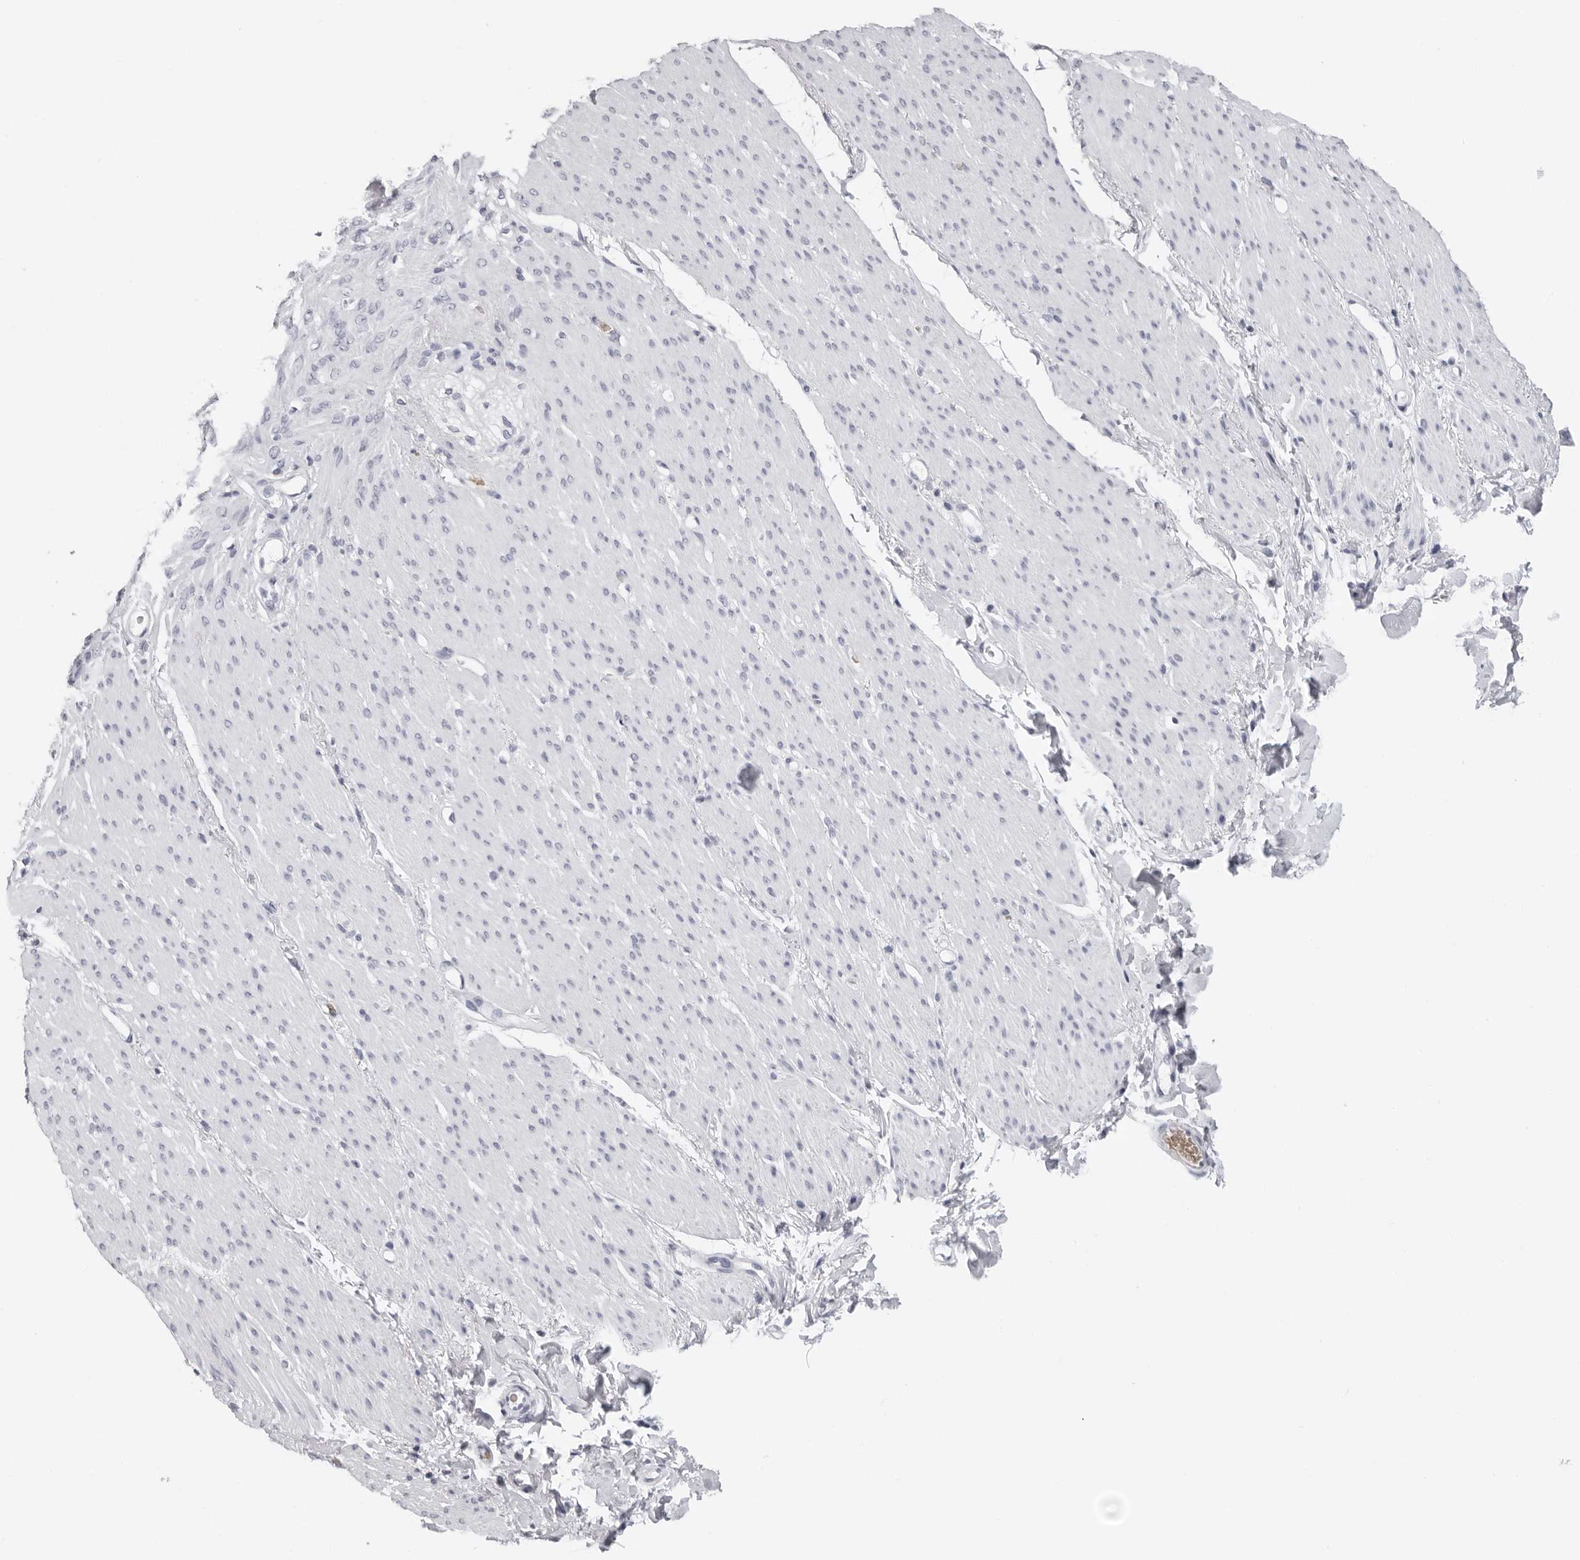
{"staining": {"intensity": "negative", "quantity": "none", "location": "none"}, "tissue": "smooth muscle", "cell_type": "Smooth muscle cells", "image_type": "normal", "snomed": [{"axis": "morphology", "description": "Normal tissue, NOS"}, {"axis": "topography", "description": "Colon"}, {"axis": "topography", "description": "Peripheral nerve tissue"}], "caption": "This is an IHC photomicrograph of normal smooth muscle. There is no expression in smooth muscle cells.", "gene": "EPB41", "patient": {"sex": "female", "age": 61}}